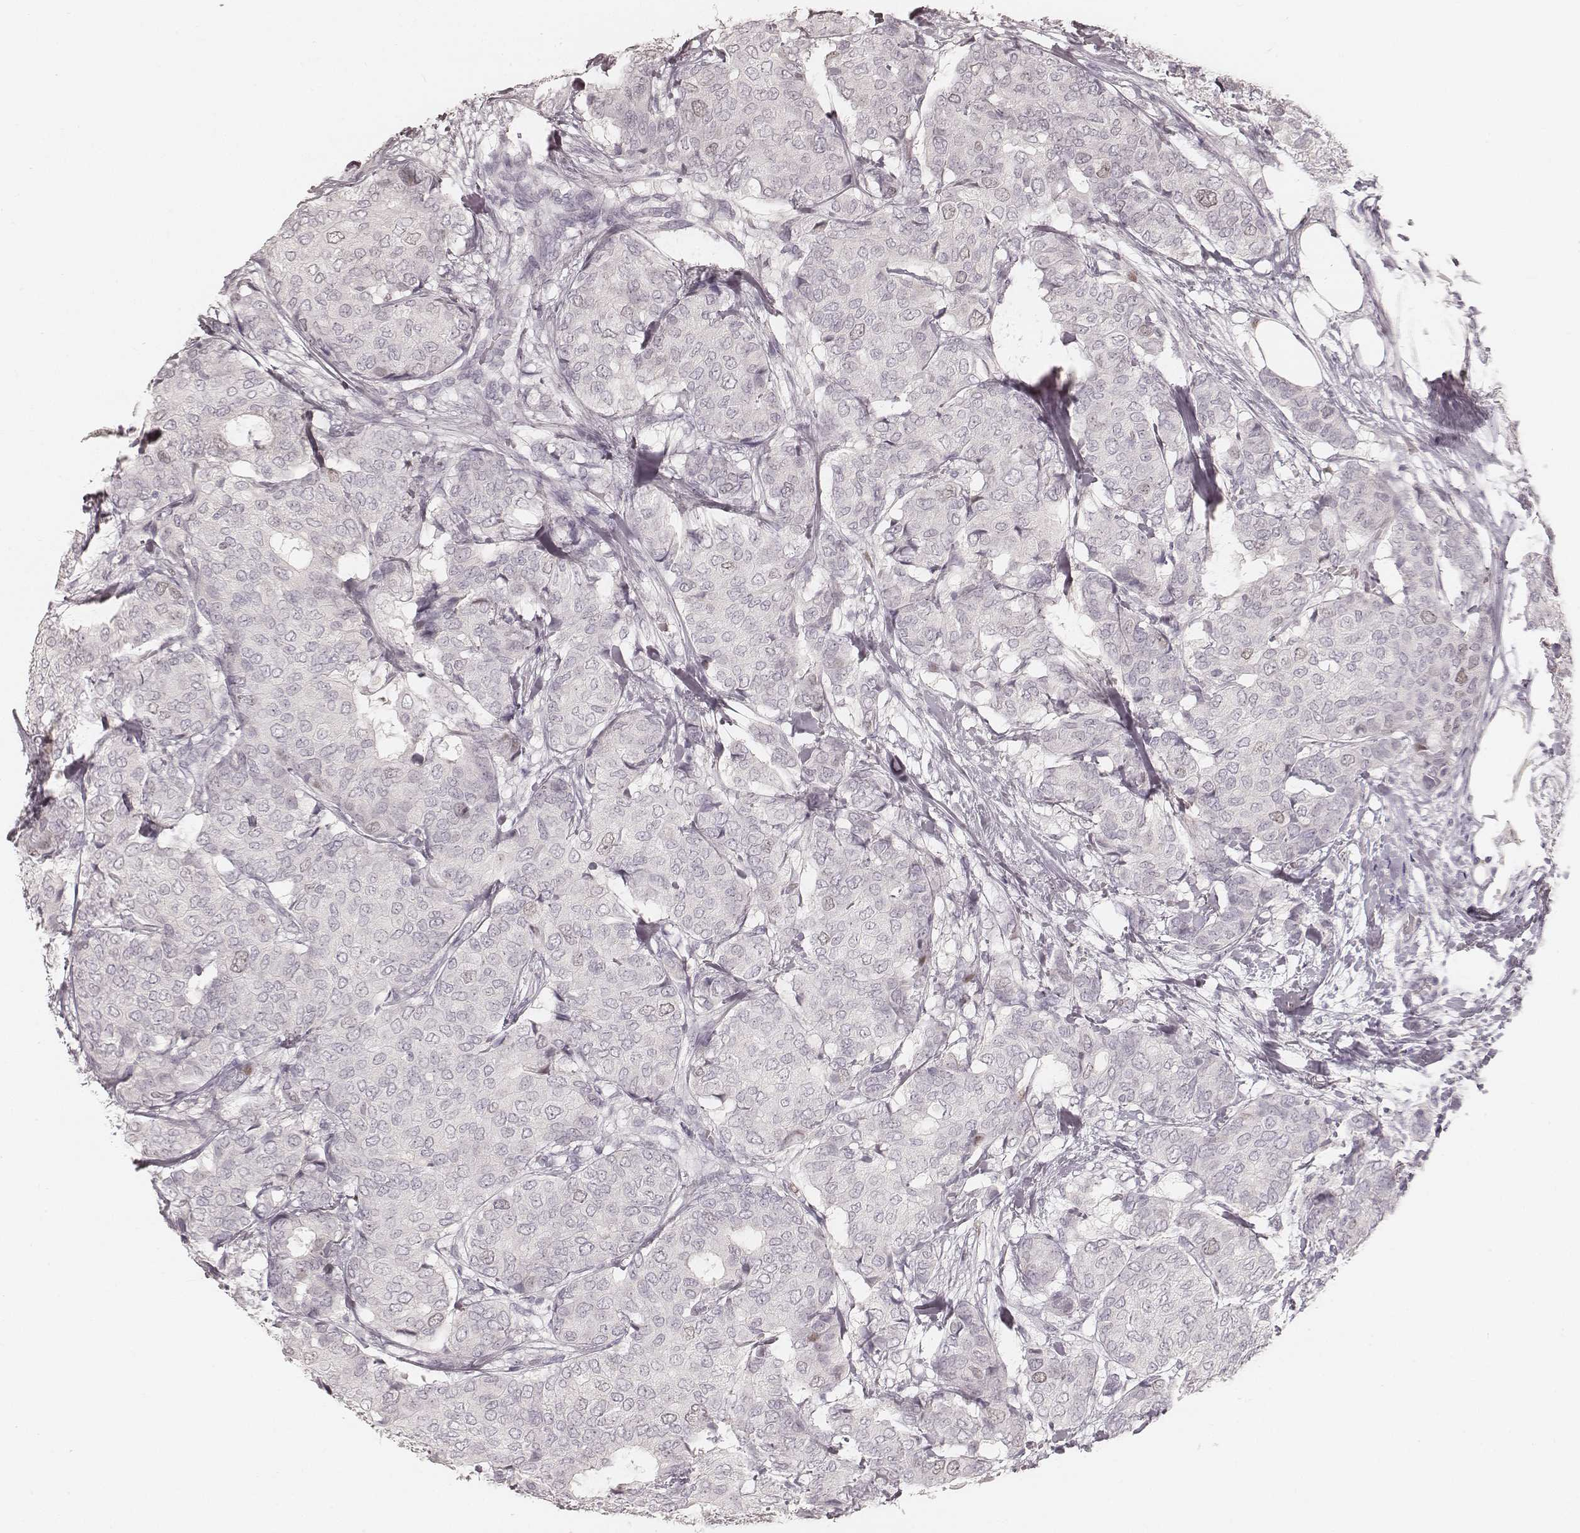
{"staining": {"intensity": "negative", "quantity": "none", "location": "none"}, "tissue": "breast cancer", "cell_type": "Tumor cells", "image_type": "cancer", "snomed": [{"axis": "morphology", "description": "Duct carcinoma"}, {"axis": "topography", "description": "Breast"}], "caption": "This is an immunohistochemistry micrograph of human breast cancer (infiltrating ductal carcinoma). There is no positivity in tumor cells.", "gene": "TEX37", "patient": {"sex": "female", "age": 75}}